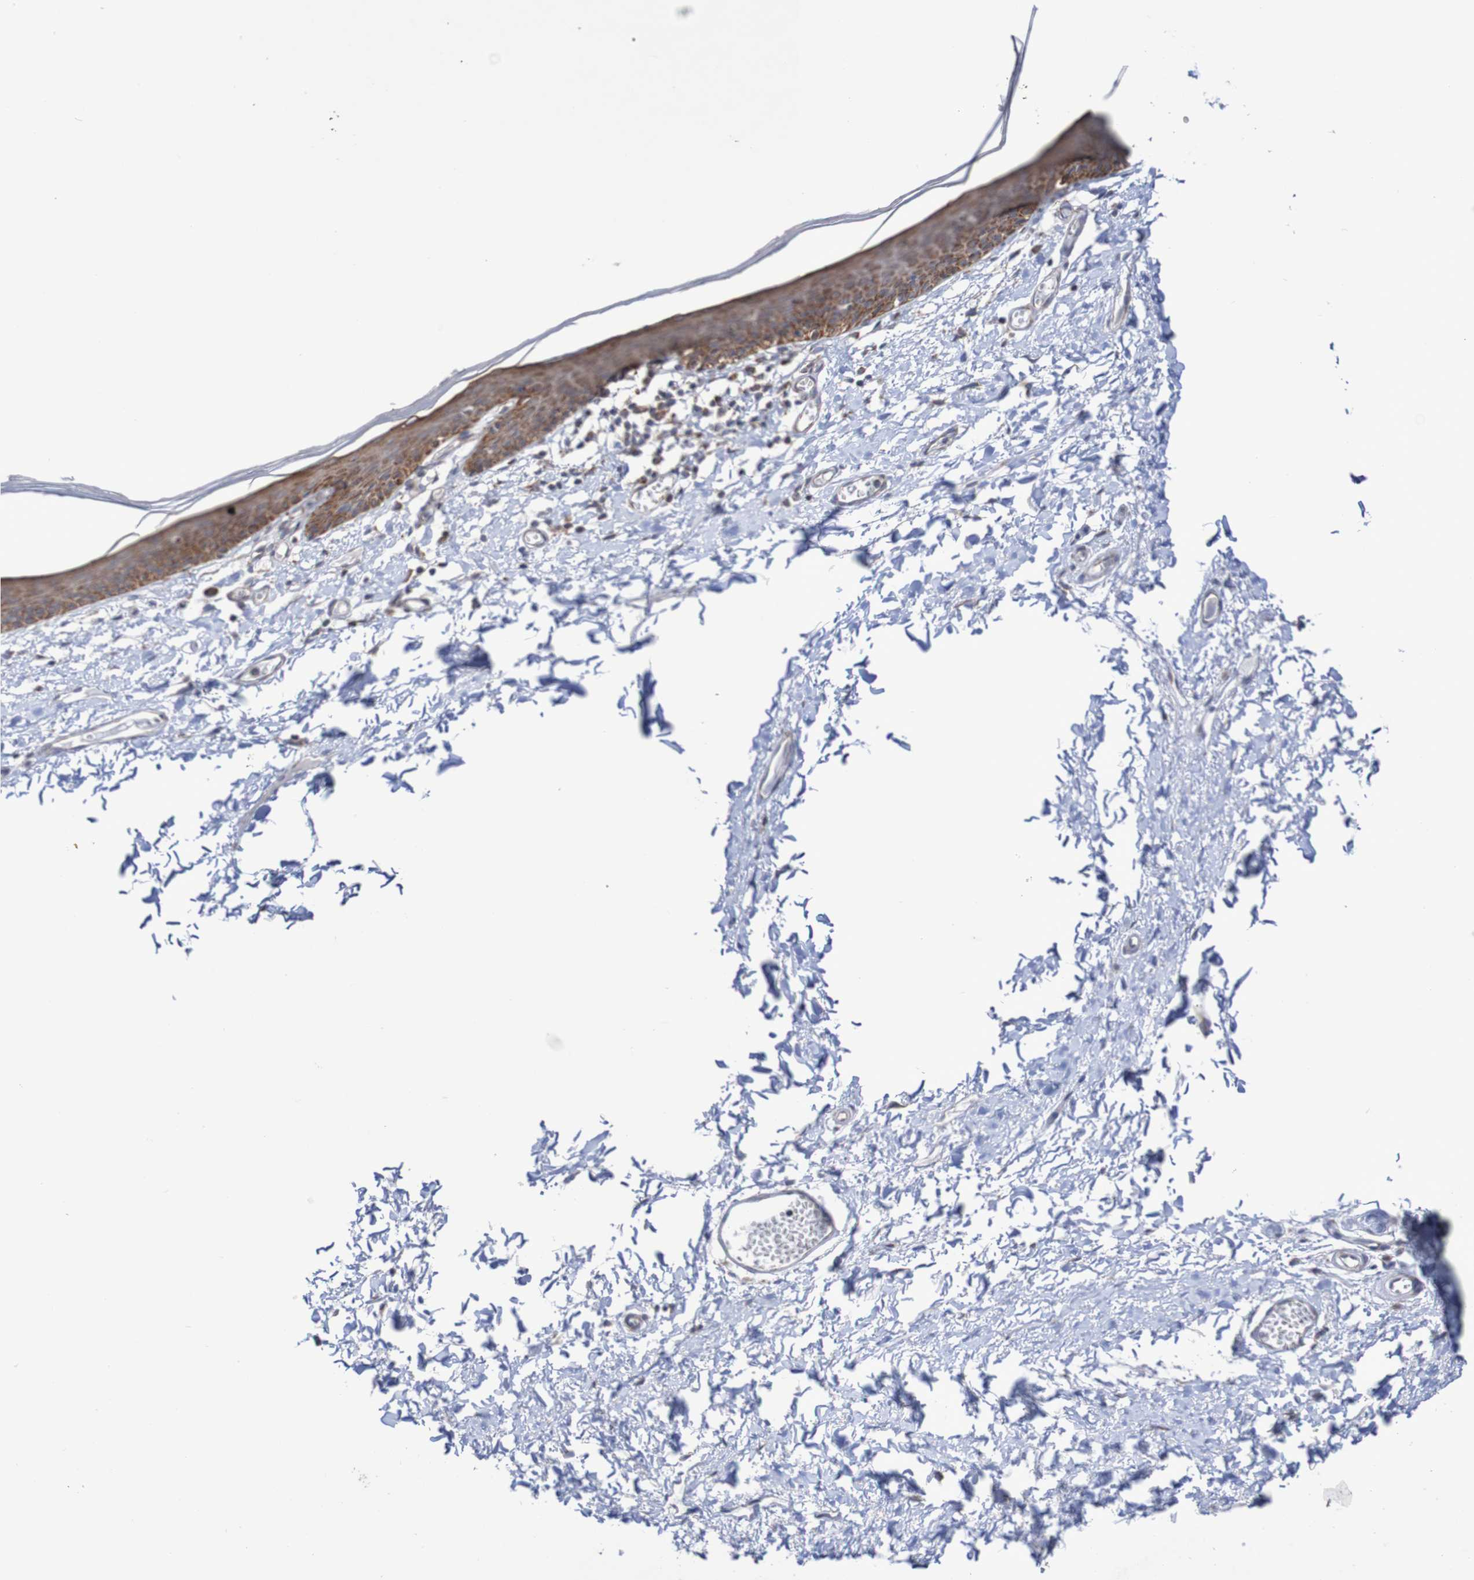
{"staining": {"intensity": "strong", "quantity": "25%-75%", "location": "cytoplasmic/membranous"}, "tissue": "skin", "cell_type": "Epidermal cells", "image_type": "normal", "snomed": [{"axis": "morphology", "description": "Normal tissue, NOS"}, {"axis": "topography", "description": "Vulva"}], "caption": "The immunohistochemical stain shows strong cytoplasmic/membranous staining in epidermal cells of normal skin.", "gene": "DVL1", "patient": {"sex": "female", "age": 54}}